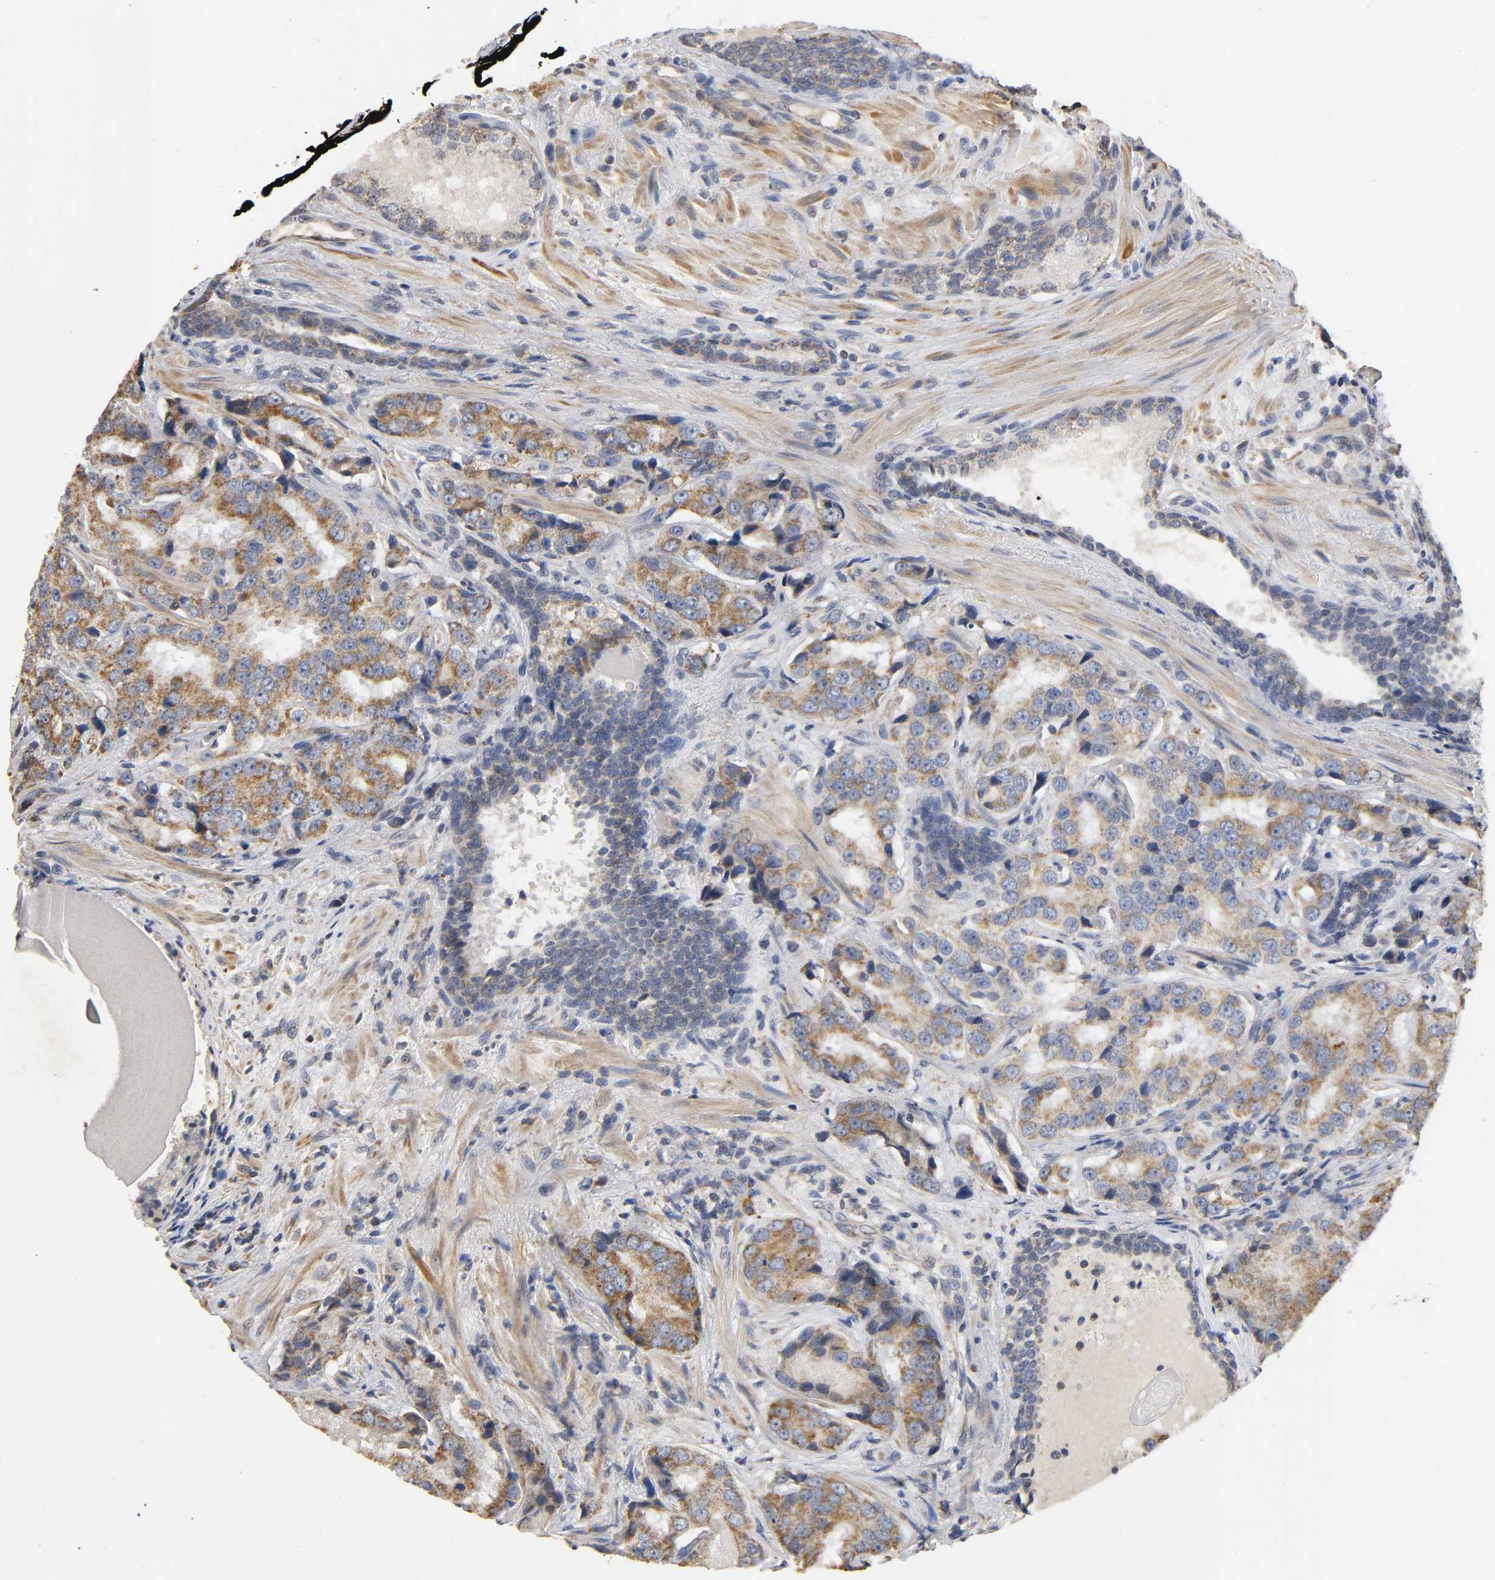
{"staining": {"intensity": "moderate", "quantity": ">75%", "location": "cytoplasmic/membranous"}, "tissue": "prostate cancer", "cell_type": "Tumor cells", "image_type": "cancer", "snomed": [{"axis": "morphology", "description": "Adenocarcinoma, High grade"}, {"axis": "topography", "description": "Prostate"}], "caption": "IHC of prostate high-grade adenocarcinoma displays medium levels of moderate cytoplasmic/membranous expression in approximately >75% of tumor cells.", "gene": "SYT16", "patient": {"sex": "male", "age": 58}}